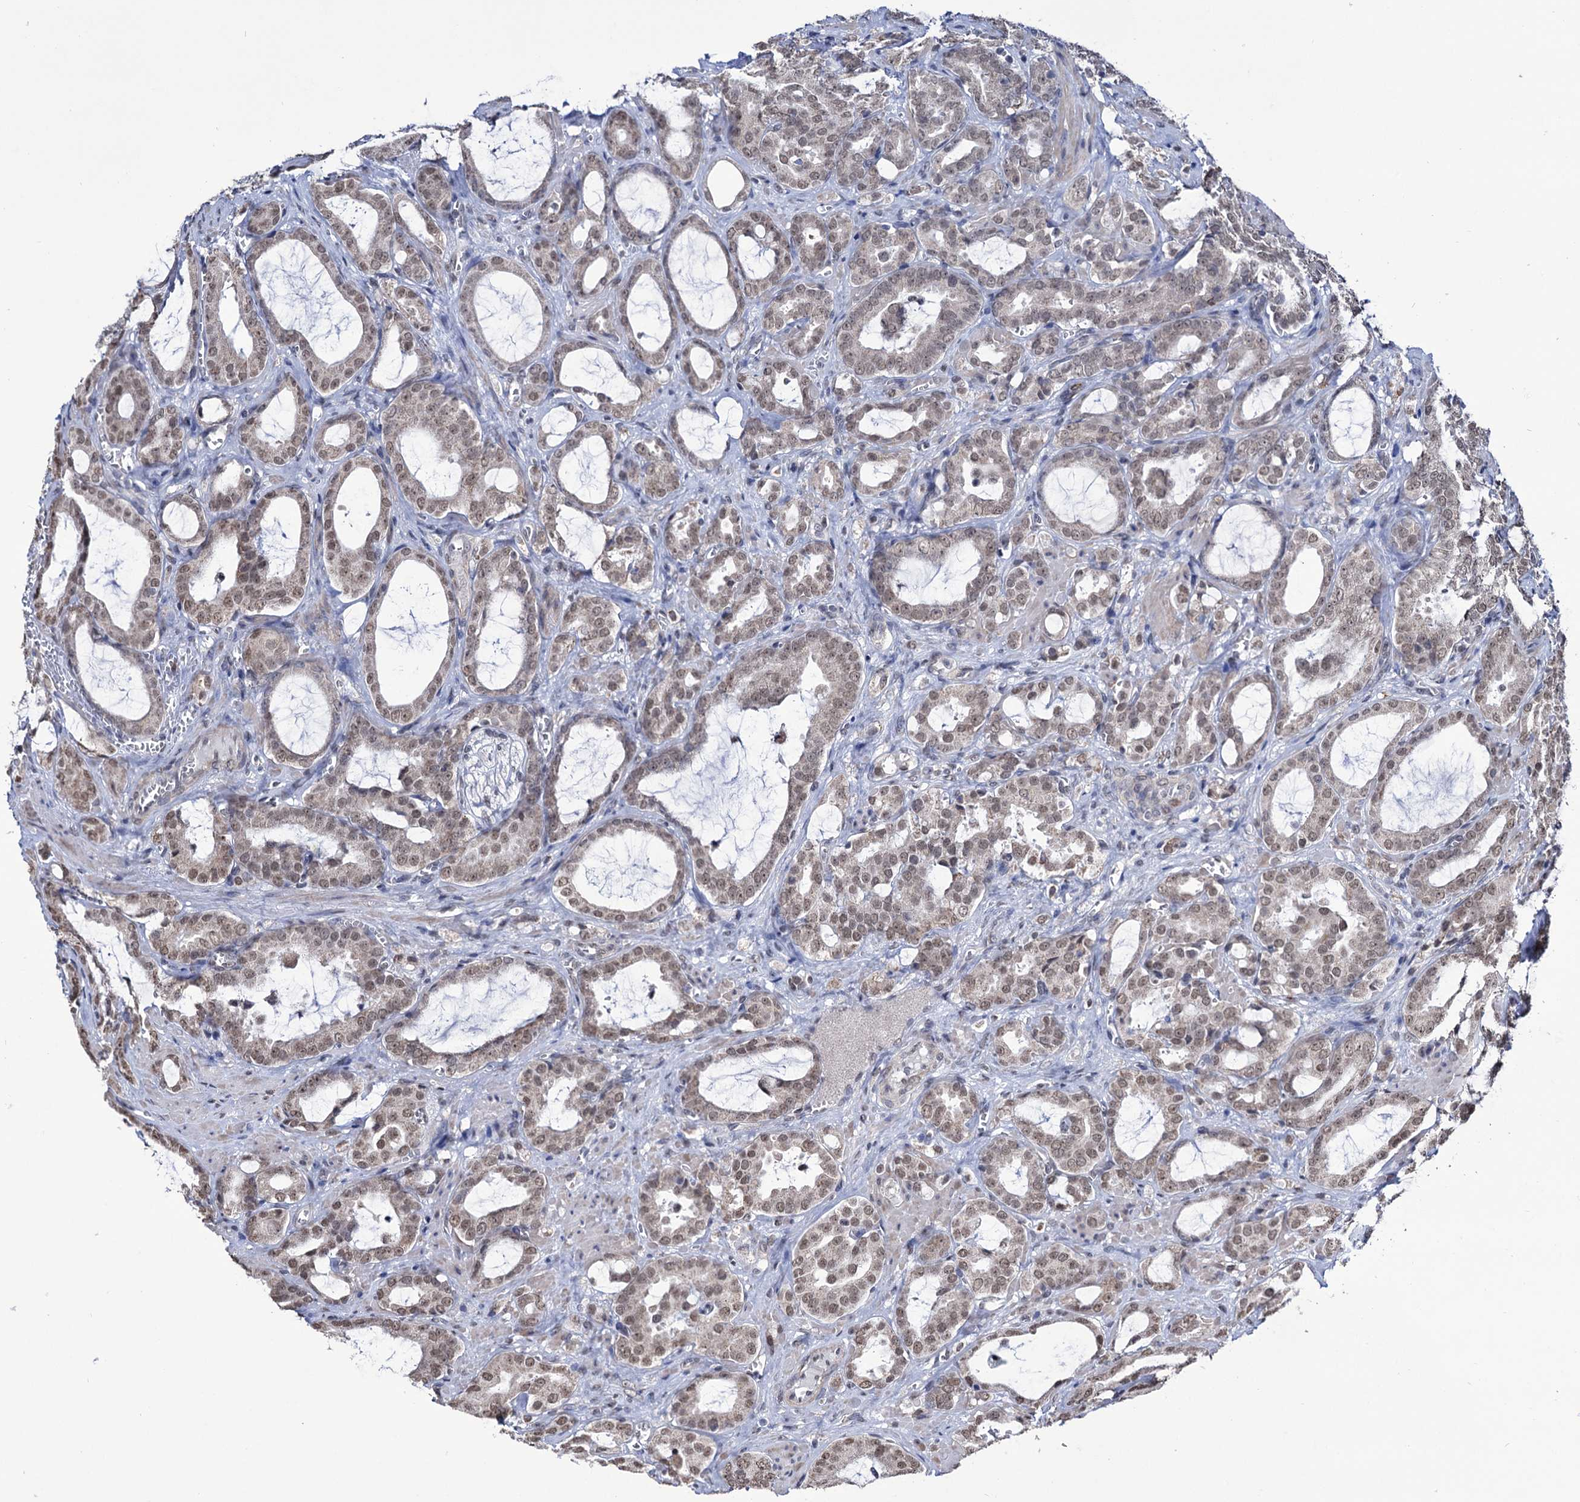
{"staining": {"intensity": "weak", "quantity": ">75%", "location": "nuclear"}, "tissue": "prostate cancer", "cell_type": "Tumor cells", "image_type": "cancer", "snomed": [{"axis": "morphology", "description": "Adenocarcinoma, High grade"}, {"axis": "topography", "description": "Prostate"}], "caption": "Human prostate cancer (high-grade adenocarcinoma) stained with a brown dye reveals weak nuclear positive staining in about >75% of tumor cells.", "gene": "ABHD10", "patient": {"sex": "male", "age": 72}}